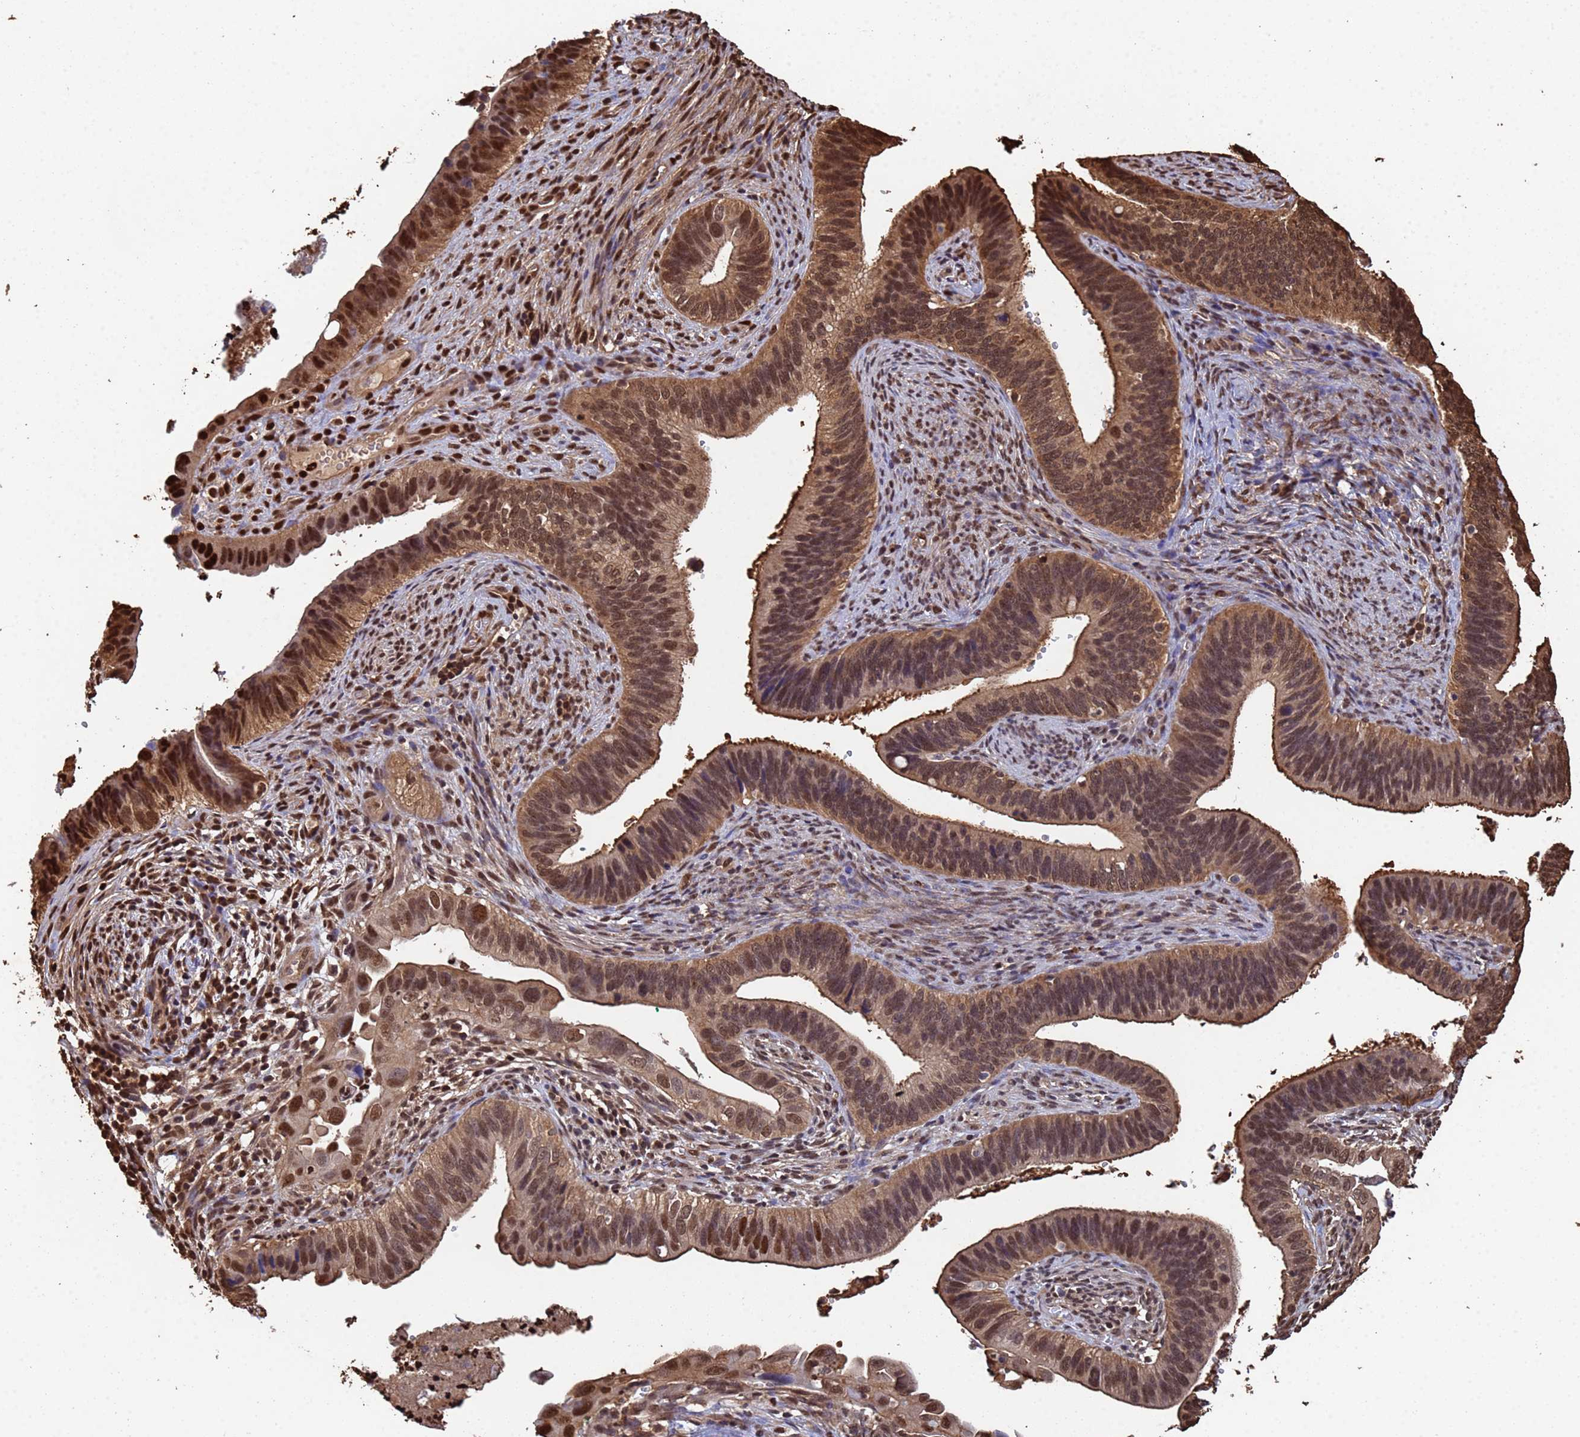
{"staining": {"intensity": "strong", "quantity": "25%-75%", "location": "cytoplasmic/membranous,nuclear"}, "tissue": "cervical cancer", "cell_type": "Tumor cells", "image_type": "cancer", "snomed": [{"axis": "morphology", "description": "Adenocarcinoma, NOS"}, {"axis": "topography", "description": "Cervix"}], "caption": "Immunohistochemical staining of cervical cancer (adenocarcinoma) demonstrates strong cytoplasmic/membranous and nuclear protein staining in about 25%-75% of tumor cells.", "gene": "SUMO4", "patient": {"sex": "female", "age": 42}}